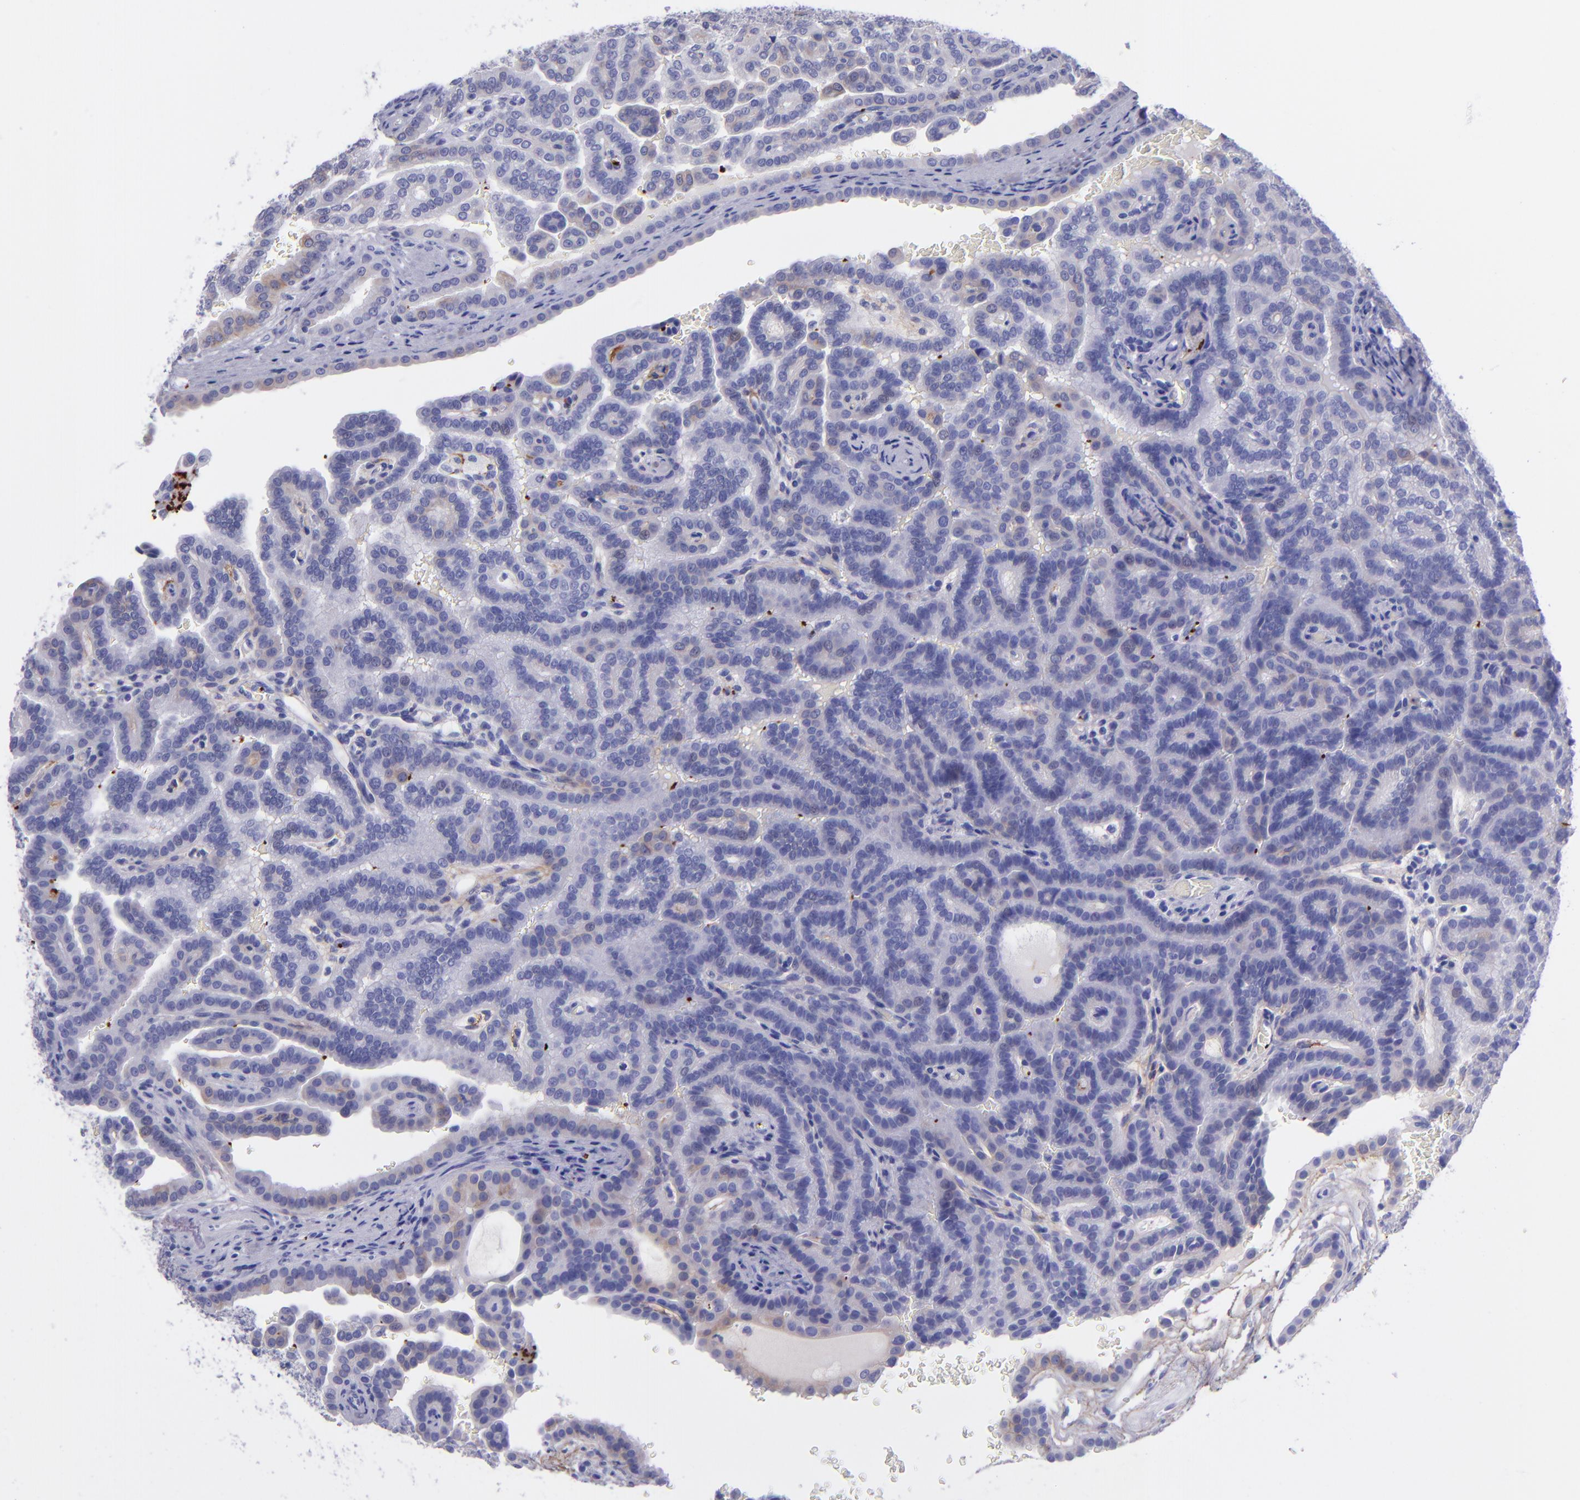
{"staining": {"intensity": "weak", "quantity": "<25%", "location": "cytoplasmic/membranous"}, "tissue": "renal cancer", "cell_type": "Tumor cells", "image_type": "cancer", "snomed": [{"axis": "morphology", "description": "Adenocarcinoma, NOS"}, {"axis": "topography", "description": "Kidney"}], "caption": "High magnification brightfield microscopy of renal adenocarcinoma stained with DAB (brown) and counterstained with hematoxylin (blue): tumor cells show no significant positivity.", "gene": "EFCAB13", "patient": {"sex": "male", "age": 61}}